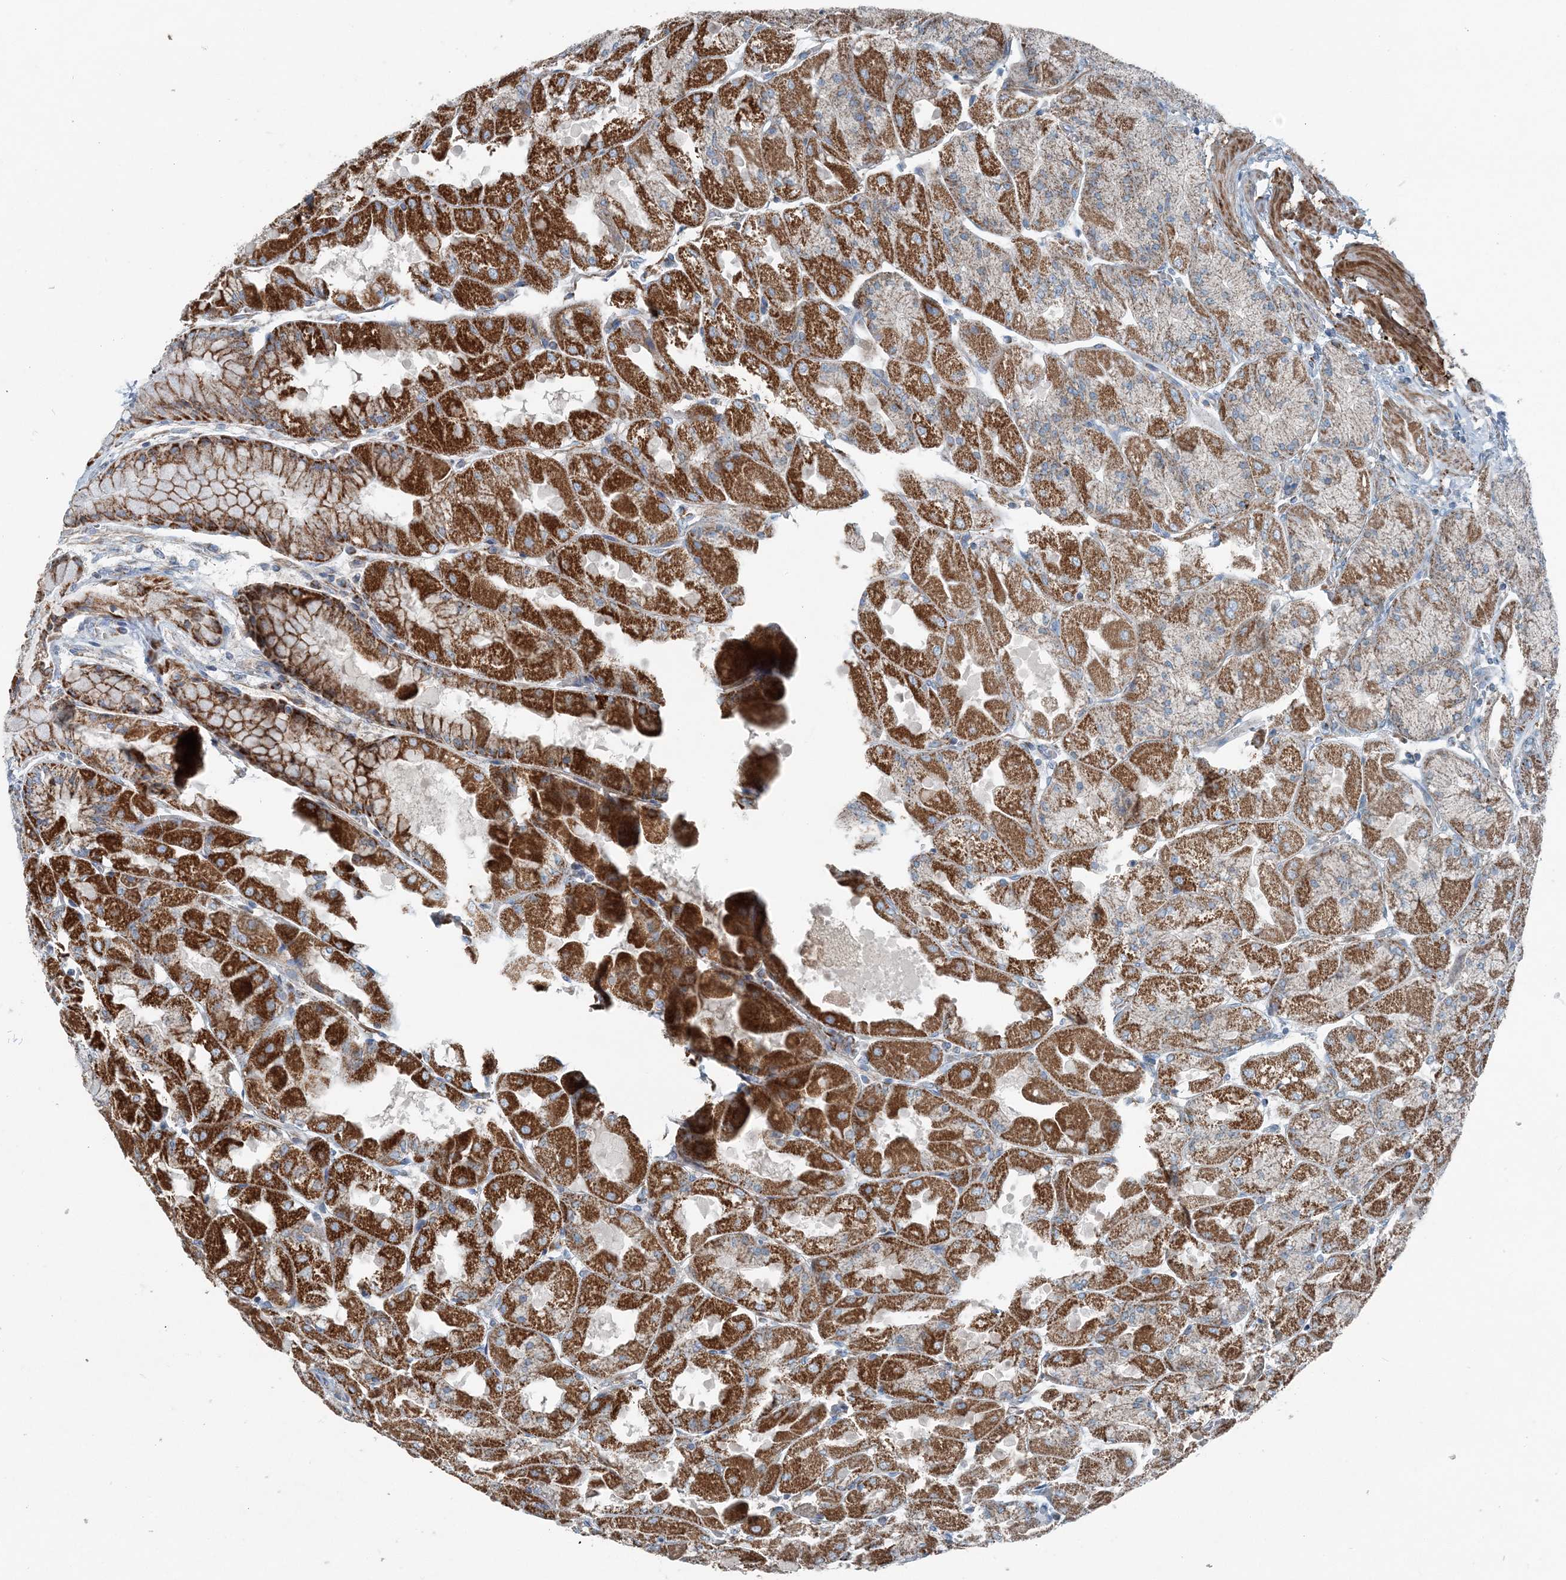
{"staining": {"intensity": "strong", "quantity": ">75%", "location": "cytoplasmic/membranous"}, "tissue": "stomach", "cell_type": "Glandular cells", "image_type": "normal", "snomed": [{"axis": "morphology", "description": "Normal tissue, NOS"}, {"axis": "topography", "description": "Stomach"}], "caption": "Strong cytoplasmic/membranous protein staining is seen in approximately >75% of glandular cells in stomach. Using DAB (3,3'-diaminobenzidine) (brown) and hematoxylin (blue) stains, captured at high magnification using brightfield microscopy.", "gene": "INTU", "patient": {"sex": "female", "age": 61}}